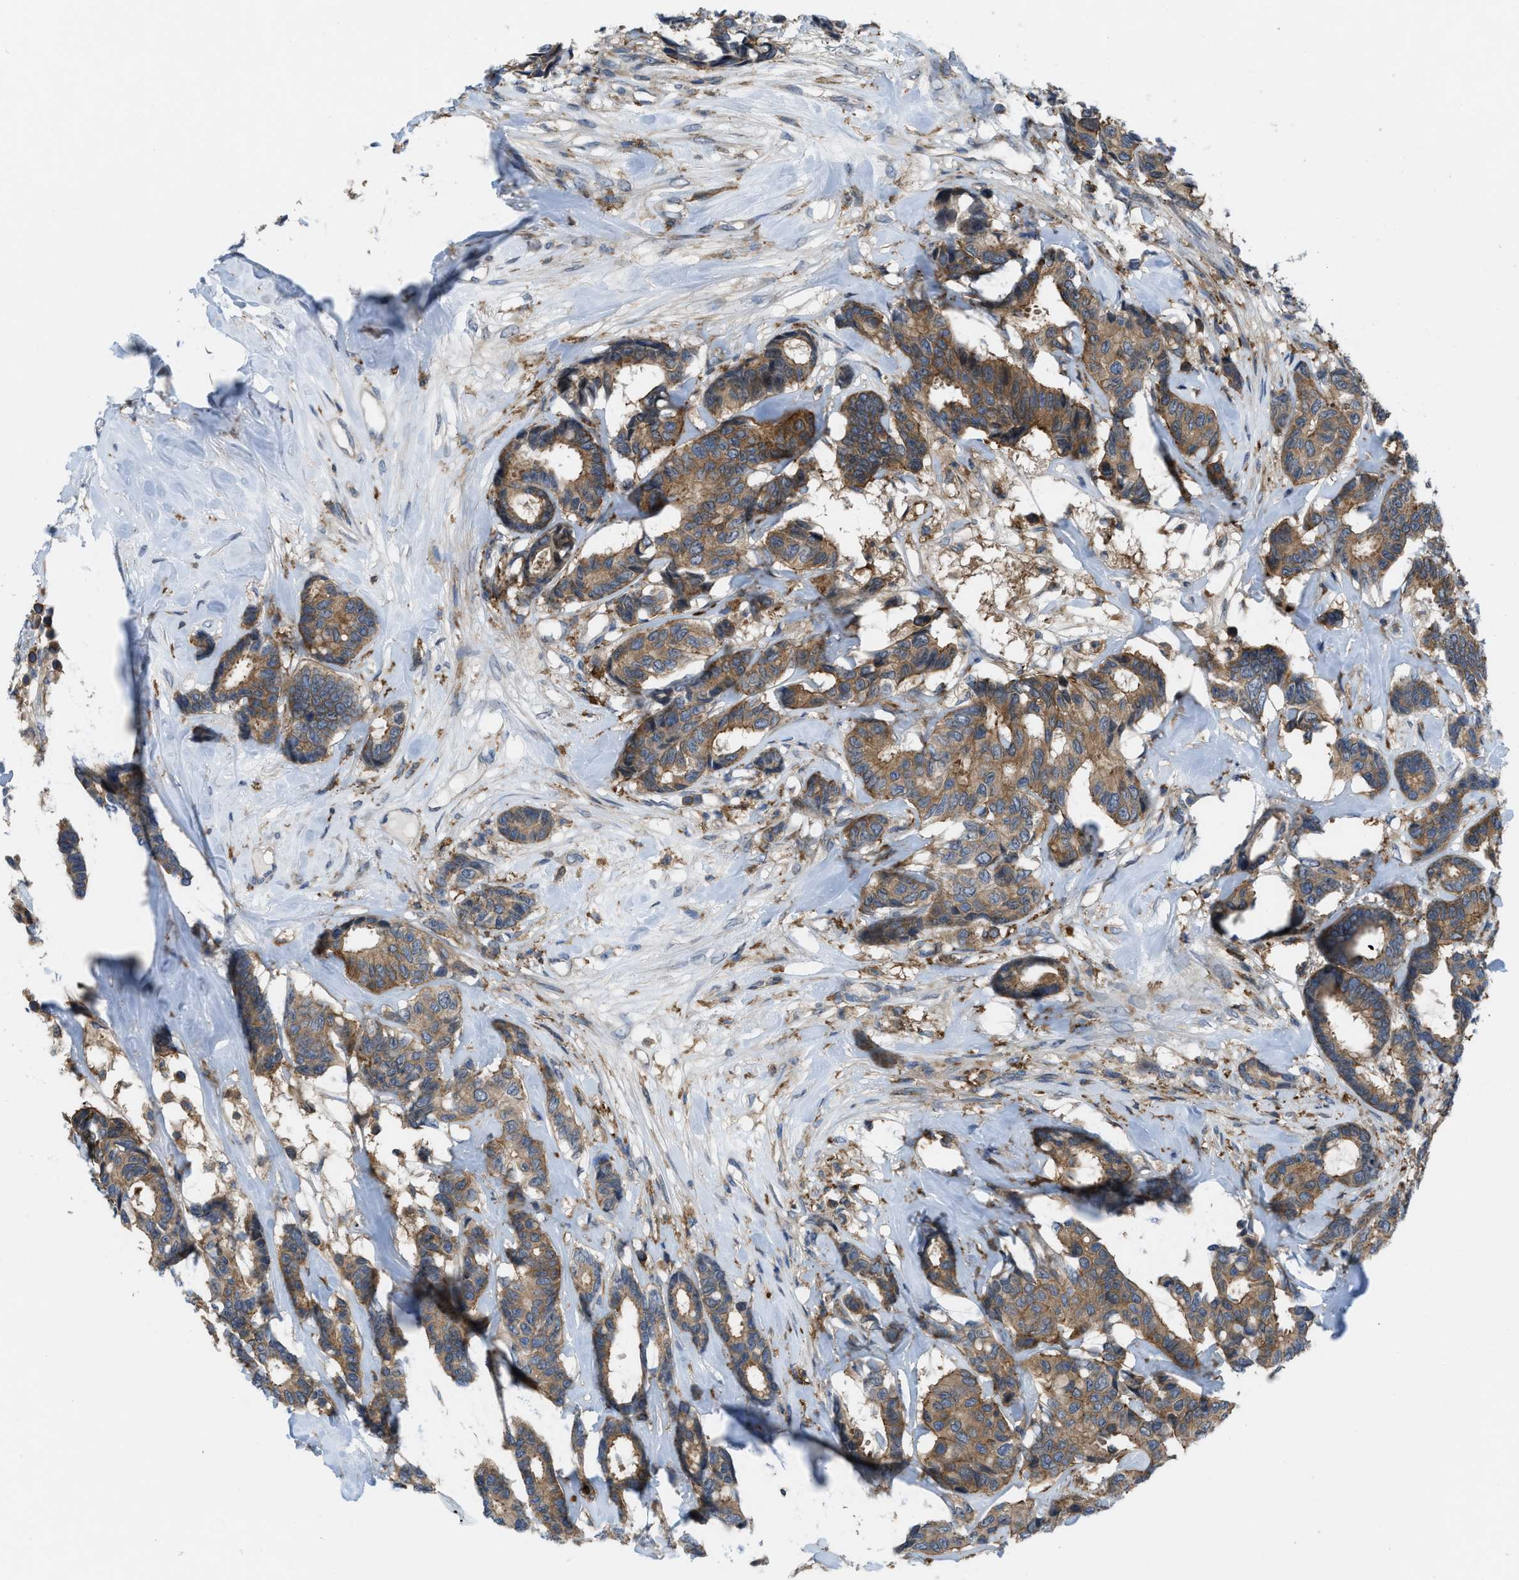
{"staining": {"intensity": "moderate", "quantity": ">75%", "location": "cytoplasmic/membranous"}, "tissue": "breast cancer", "cell_type": "Tumor cells", "image_type": "cancer", "snomed": [{"axis": "morphology", "description": "Duct carcinoma"}, {"axis": "topography", "description": "Breast"}], "caption": "Infiltrating ductal carcinoma (breast) stained with a brown dye shows moderate cytoplasmic/membranous positive expression in about >75% of tumor cells.", "gene": "MYO18A", "patient": {"sex": "female", "age": 87}}